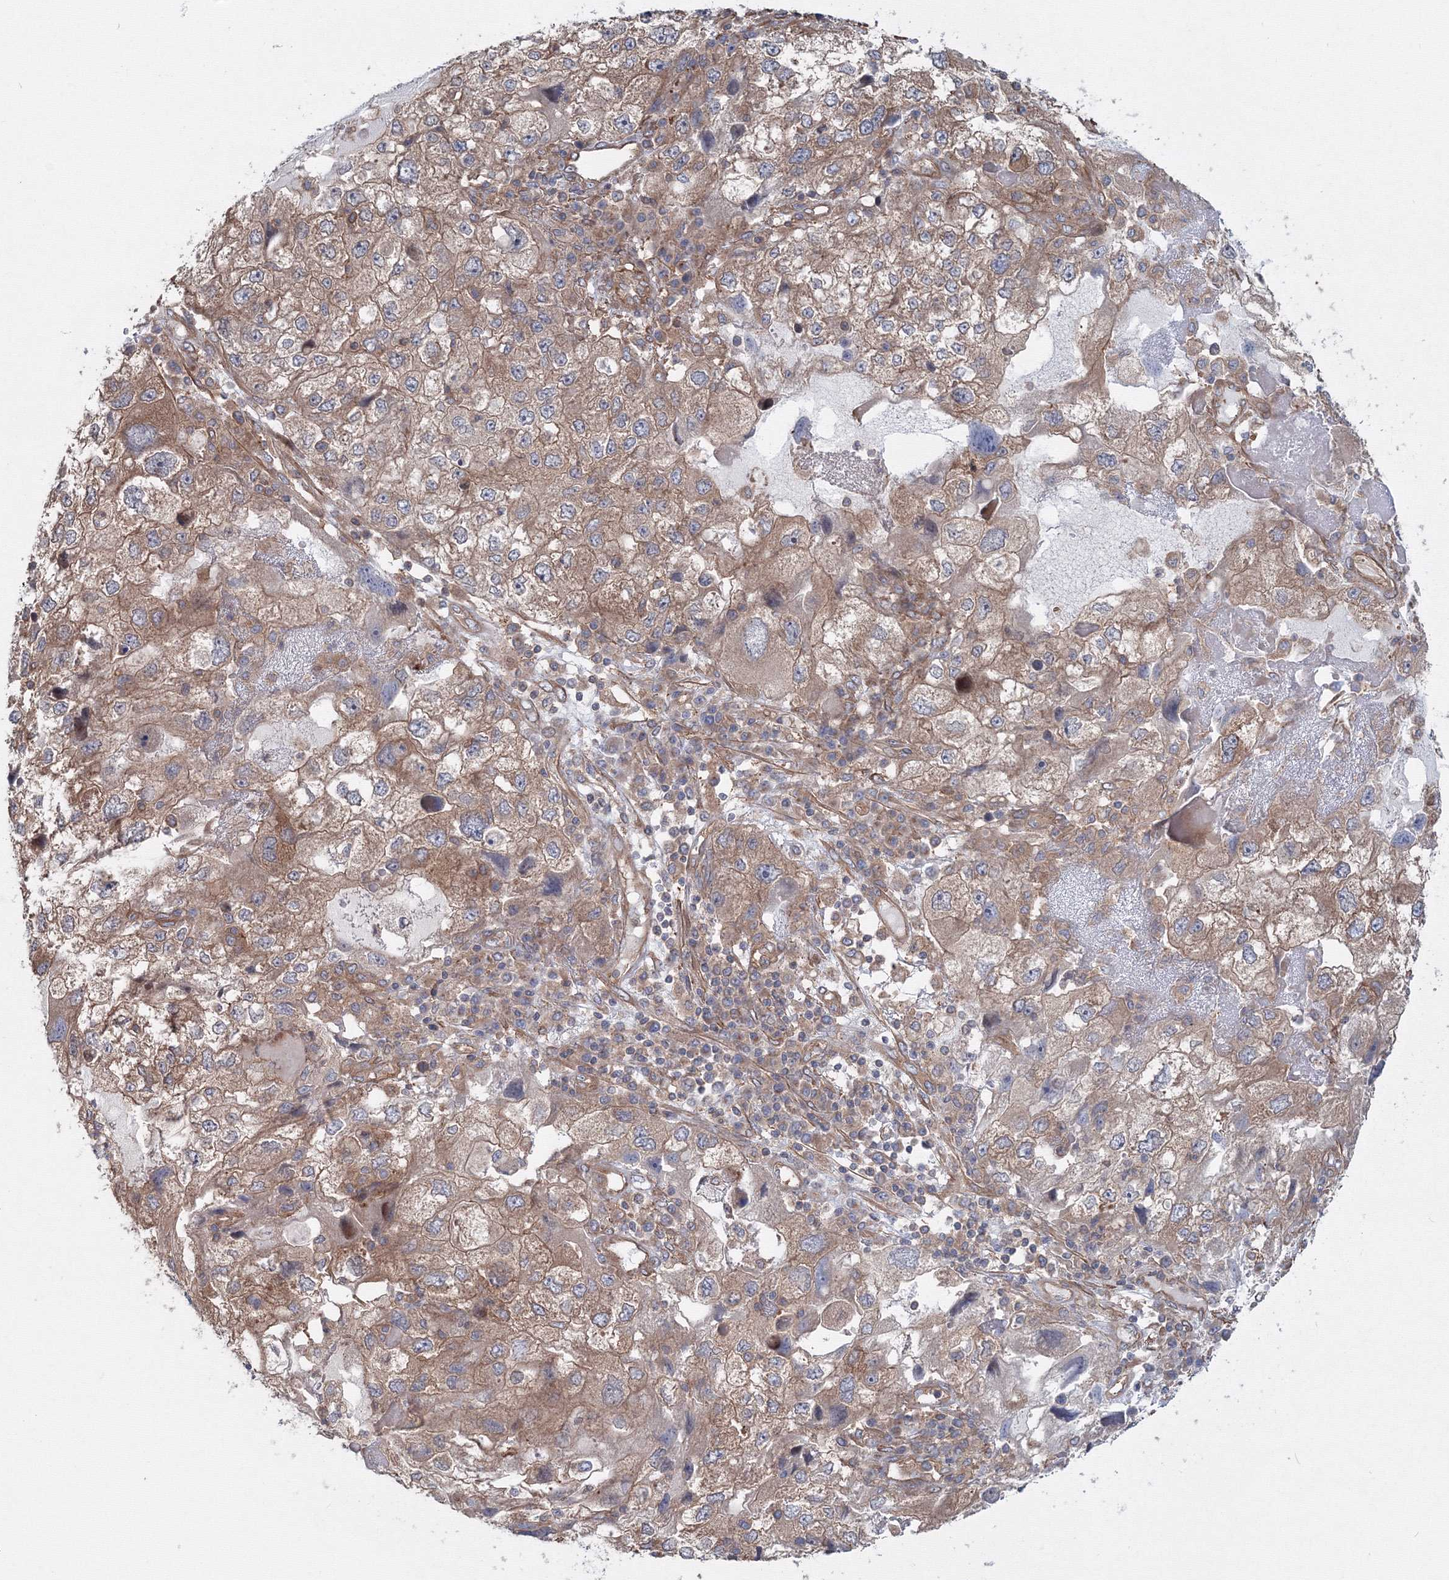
{"staining": {"intensity": "moderate", "quantity": ">75%", "location": "cytoplasmic/membranous"}, "tissue": "endometrial cancer", "cell_type": "Tumor cells", "image_type": "cancer", "snomed": [{"axis": "morphology", "description": "Adenocarcinoma, NOS"}, {"axis": "topography", "description": "Endometrium"}], "caption": "Endometrial cancer stained for a protein (brown) demonstrates moderate cytoplasmic/membranous positive positivity in about >75% of tumor cells.", "gene": "EXOC1", "patient": {"sex": "female", "age": 49}}